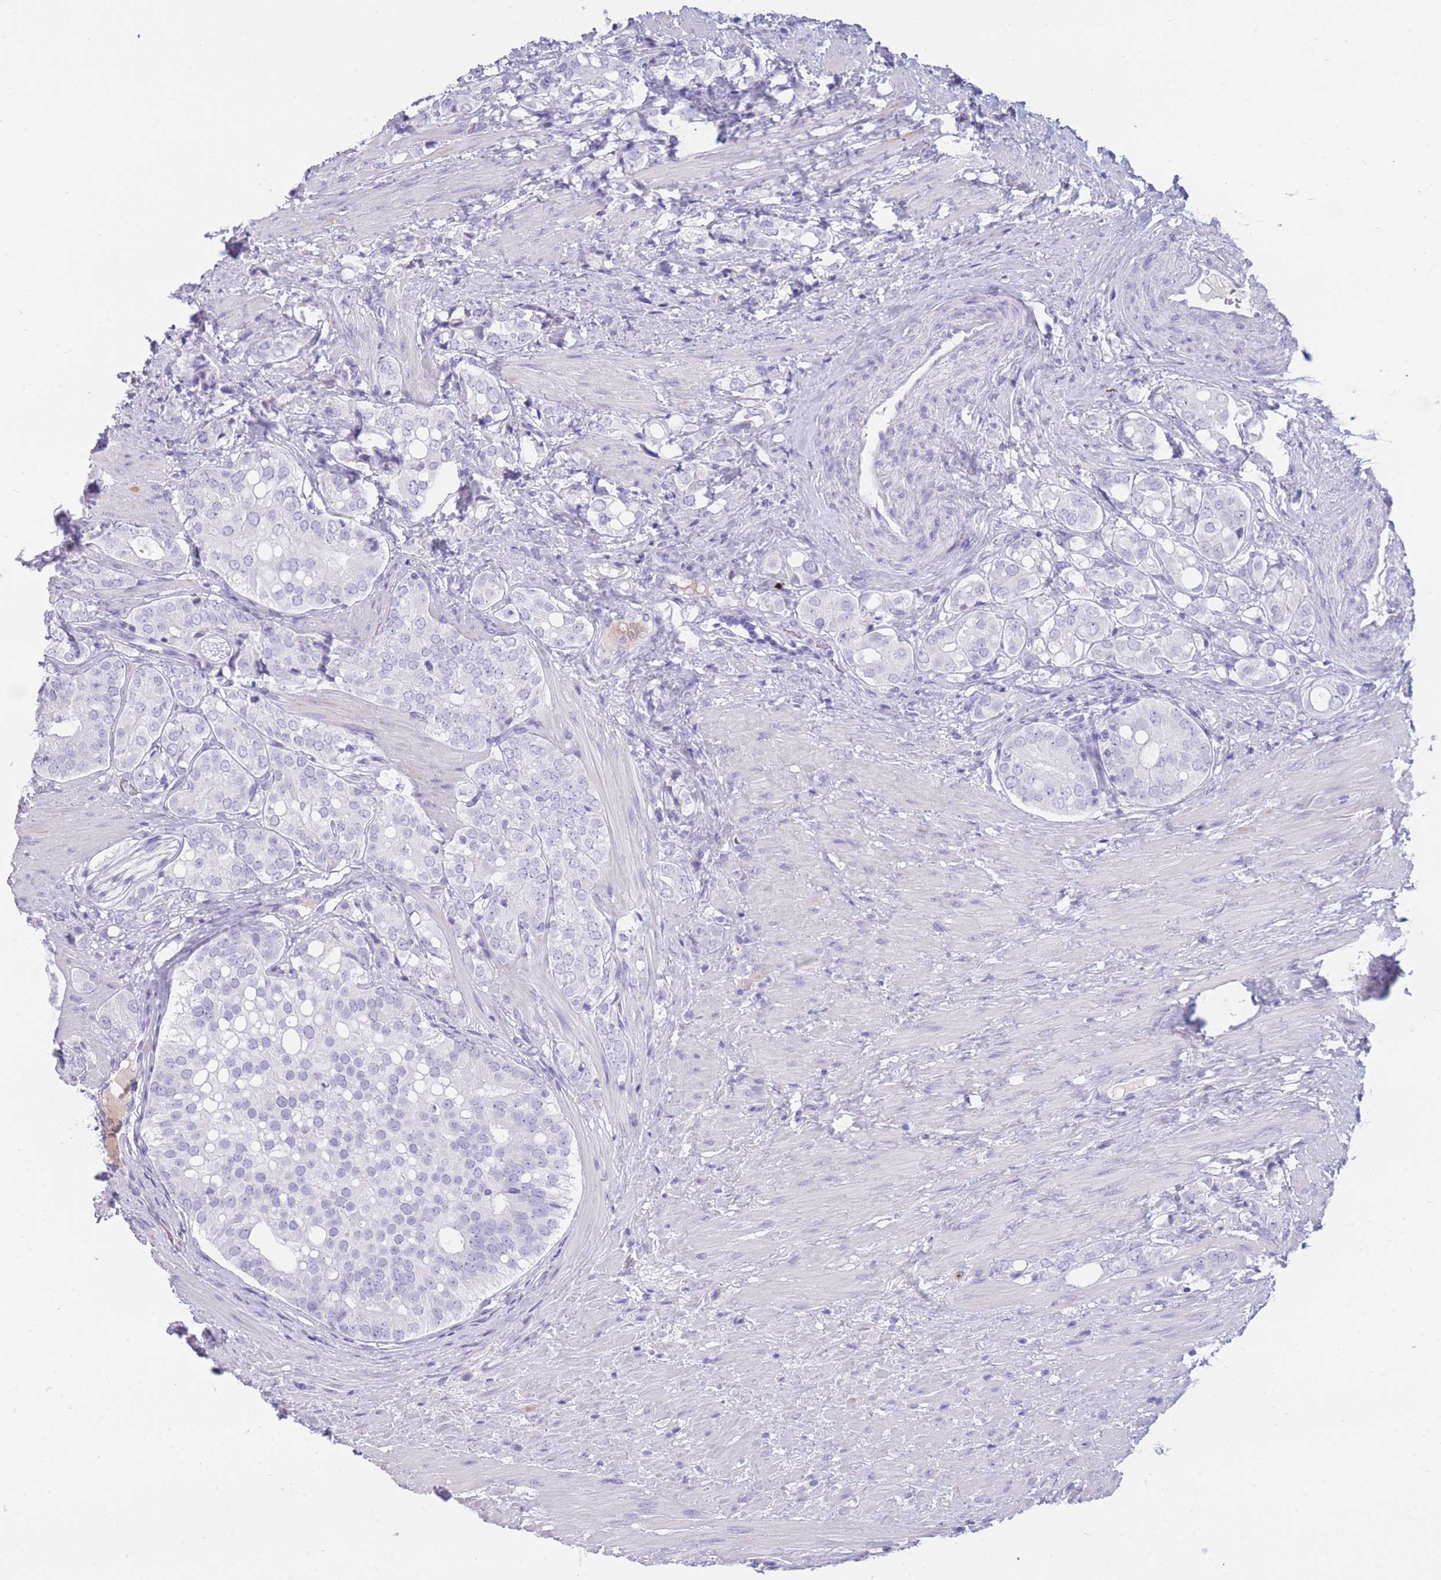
{"staining": {"intensity": "negative", "quantity": "none", "location": "none"}, "tissue": "prostate cancer", "cell_type": "Tumor cells", "image_type": "cancer", "snomed": [{"axis": "morphology", "description": "Adenocarcinoma, High grade"}, {"axis": "topography", "description": "Prostate"}], "caption": "A photomicrograph of prostate cancer (adenocarcinoma (high-grade)) stained for a protein exhibits no brown staining in tumor cells.", "gene": "TNFSF11", "patient": {"sex": "male", "age": 71}}